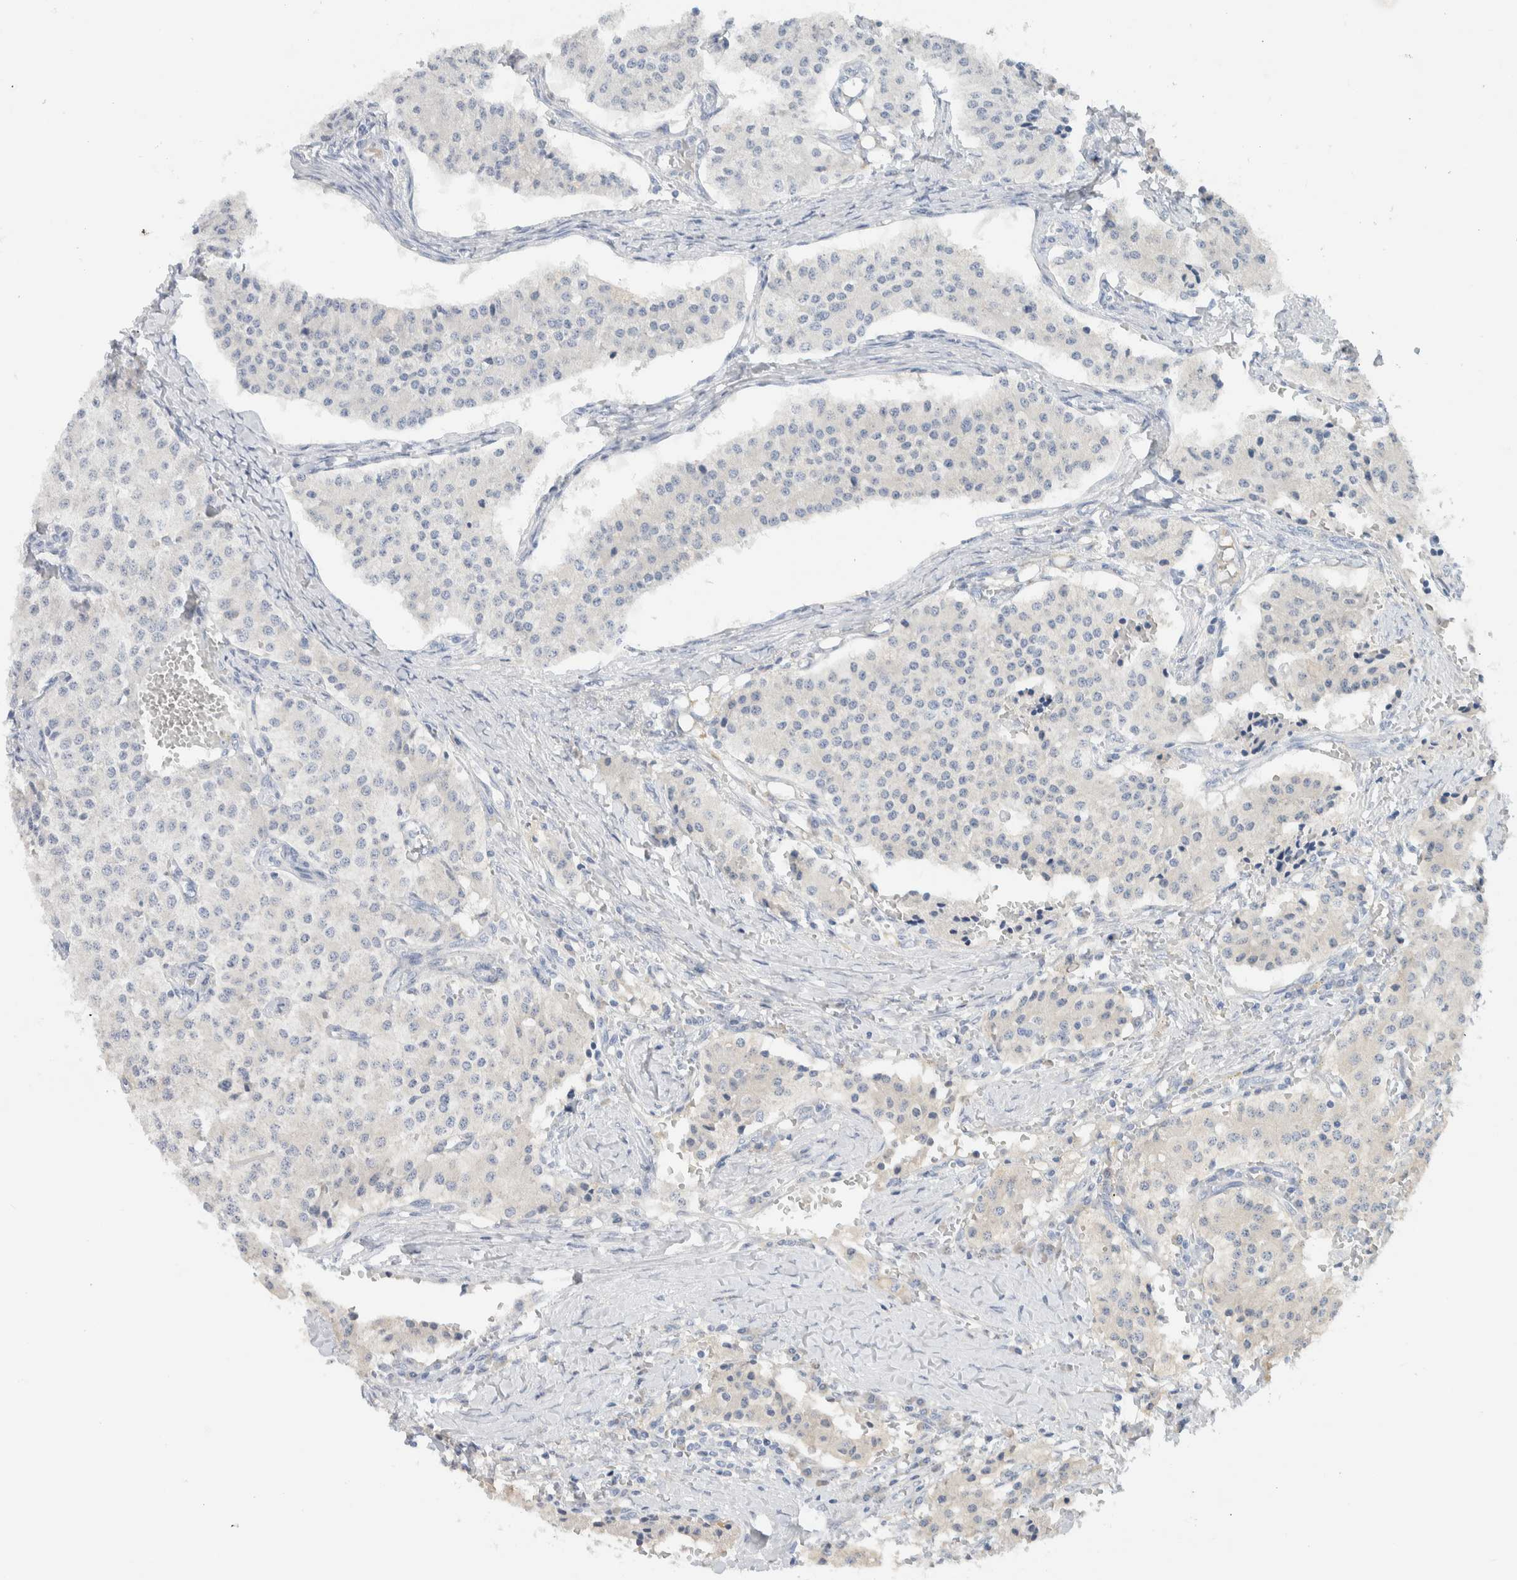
{"staining": {"intensity": "negative", "quantity": "none", "location": "none"}, "tissue": "carcinoid", "cell_type": "Tumor cells", "image_type": "cancer", "snomed": [{"axis": "morphology", "description": "Carcinoid, malignant, NOS"}, {"axis": "topography", "description": "Colon"}], "caption": "Immunohistochemical staining of human carcinoid shows no significant expression in tumor cells.", "gene": "DEPTOR", "patient": {"sex": "female", "age": 52}}